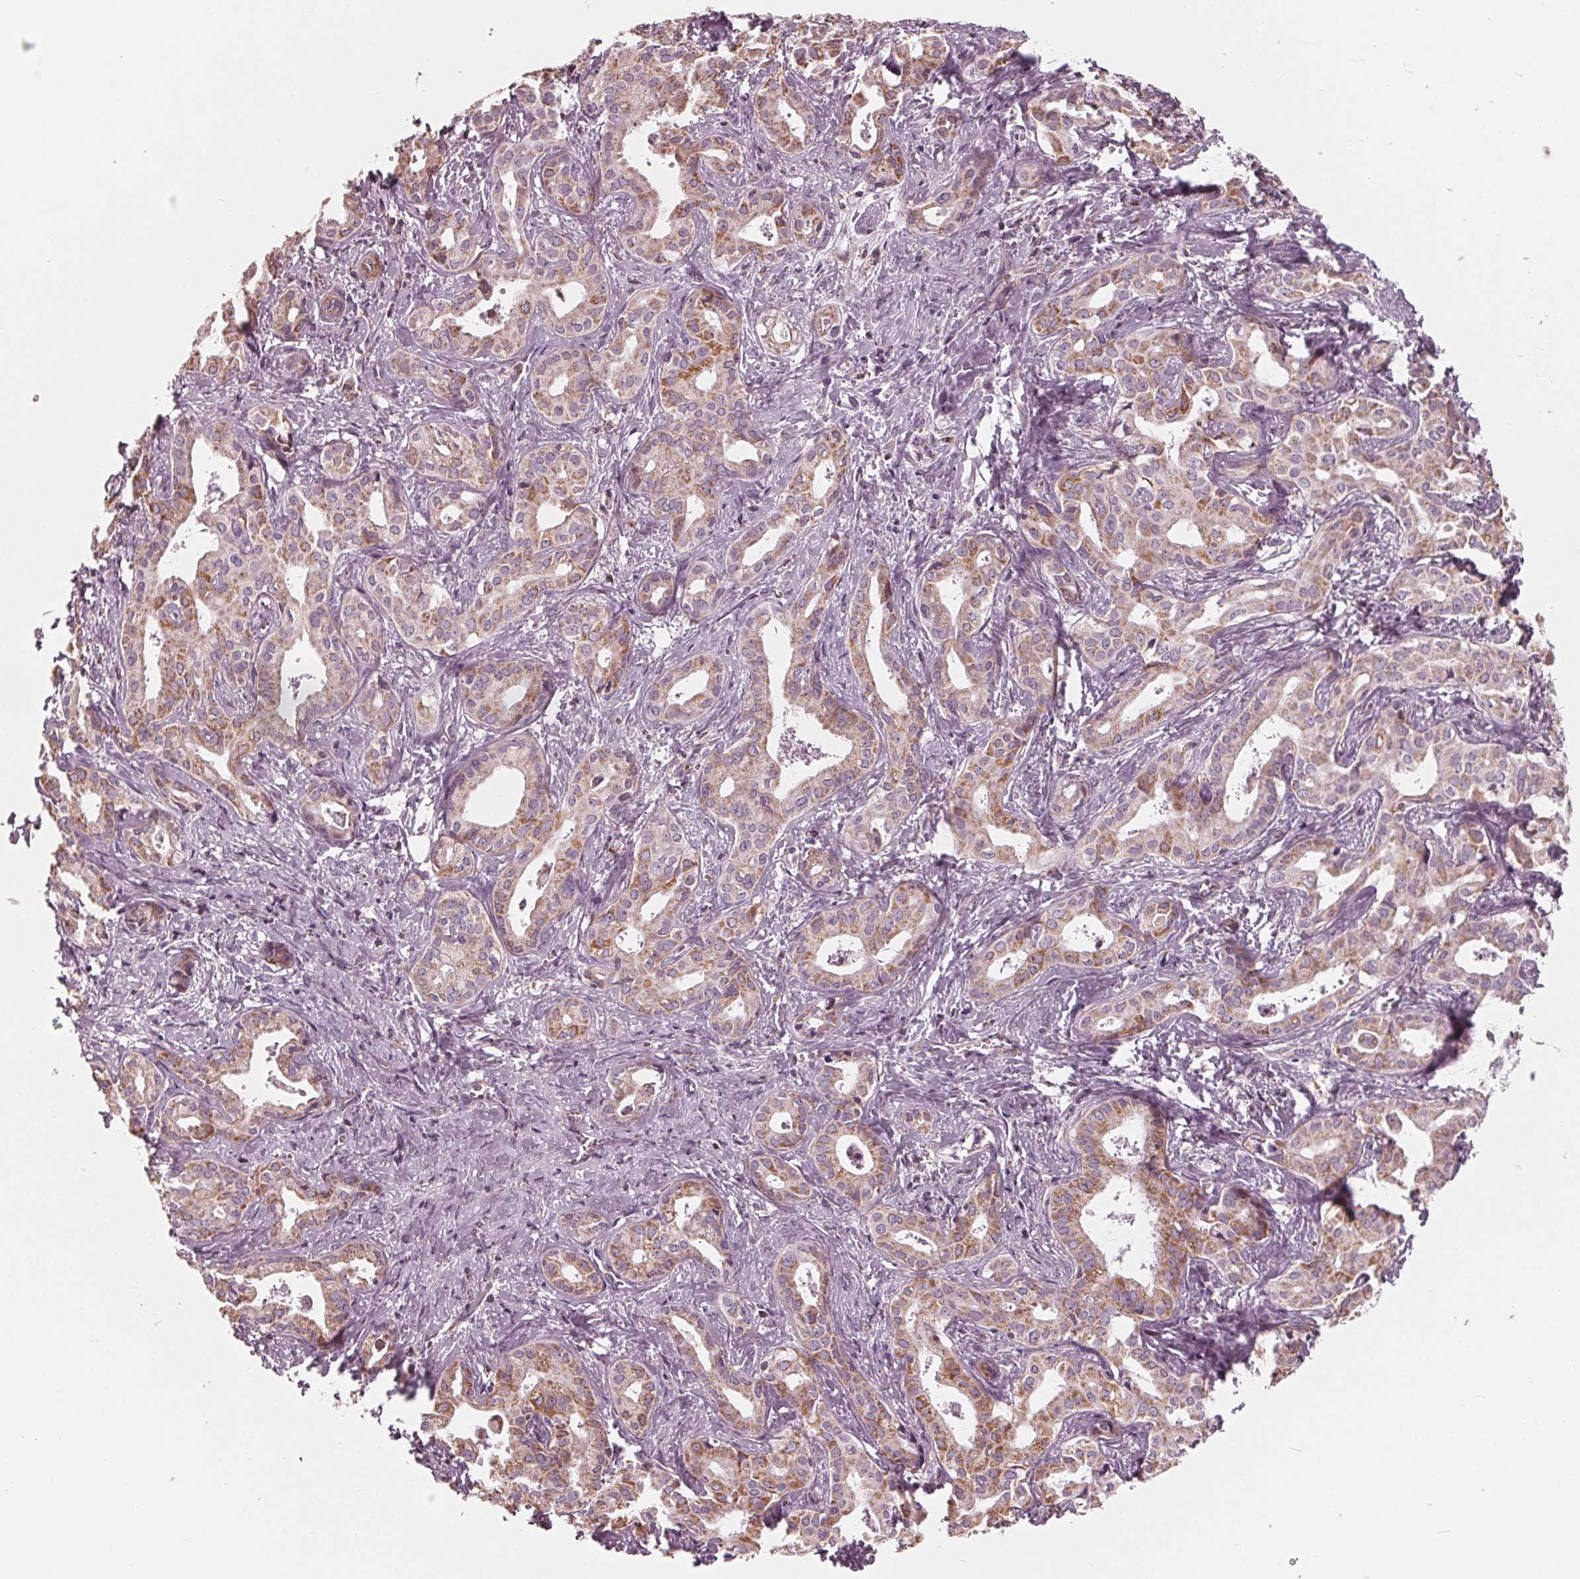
{"staining": {"intensity": "moderate", "quantity": ">75%", "location": "cytoplasmic/membranous"}, "tissue": "liver cancer", "cell_type": "Tumor cells", "image_type": "cancer", "snomed": [{"axis": "morphology", "description": "Cholangiocarcinoma"}, {"axis": "topography", "description": "Liver"}], "caption": "Immunohistochemical staining of cholangiocarcinoma (liver) exhibits medium levels of moderate cytoplasmic/membranous protein expression in about >75% of tumor cells.", "gene": "DCAF4L2", "patient": {"sex": "female", "age": 65}}